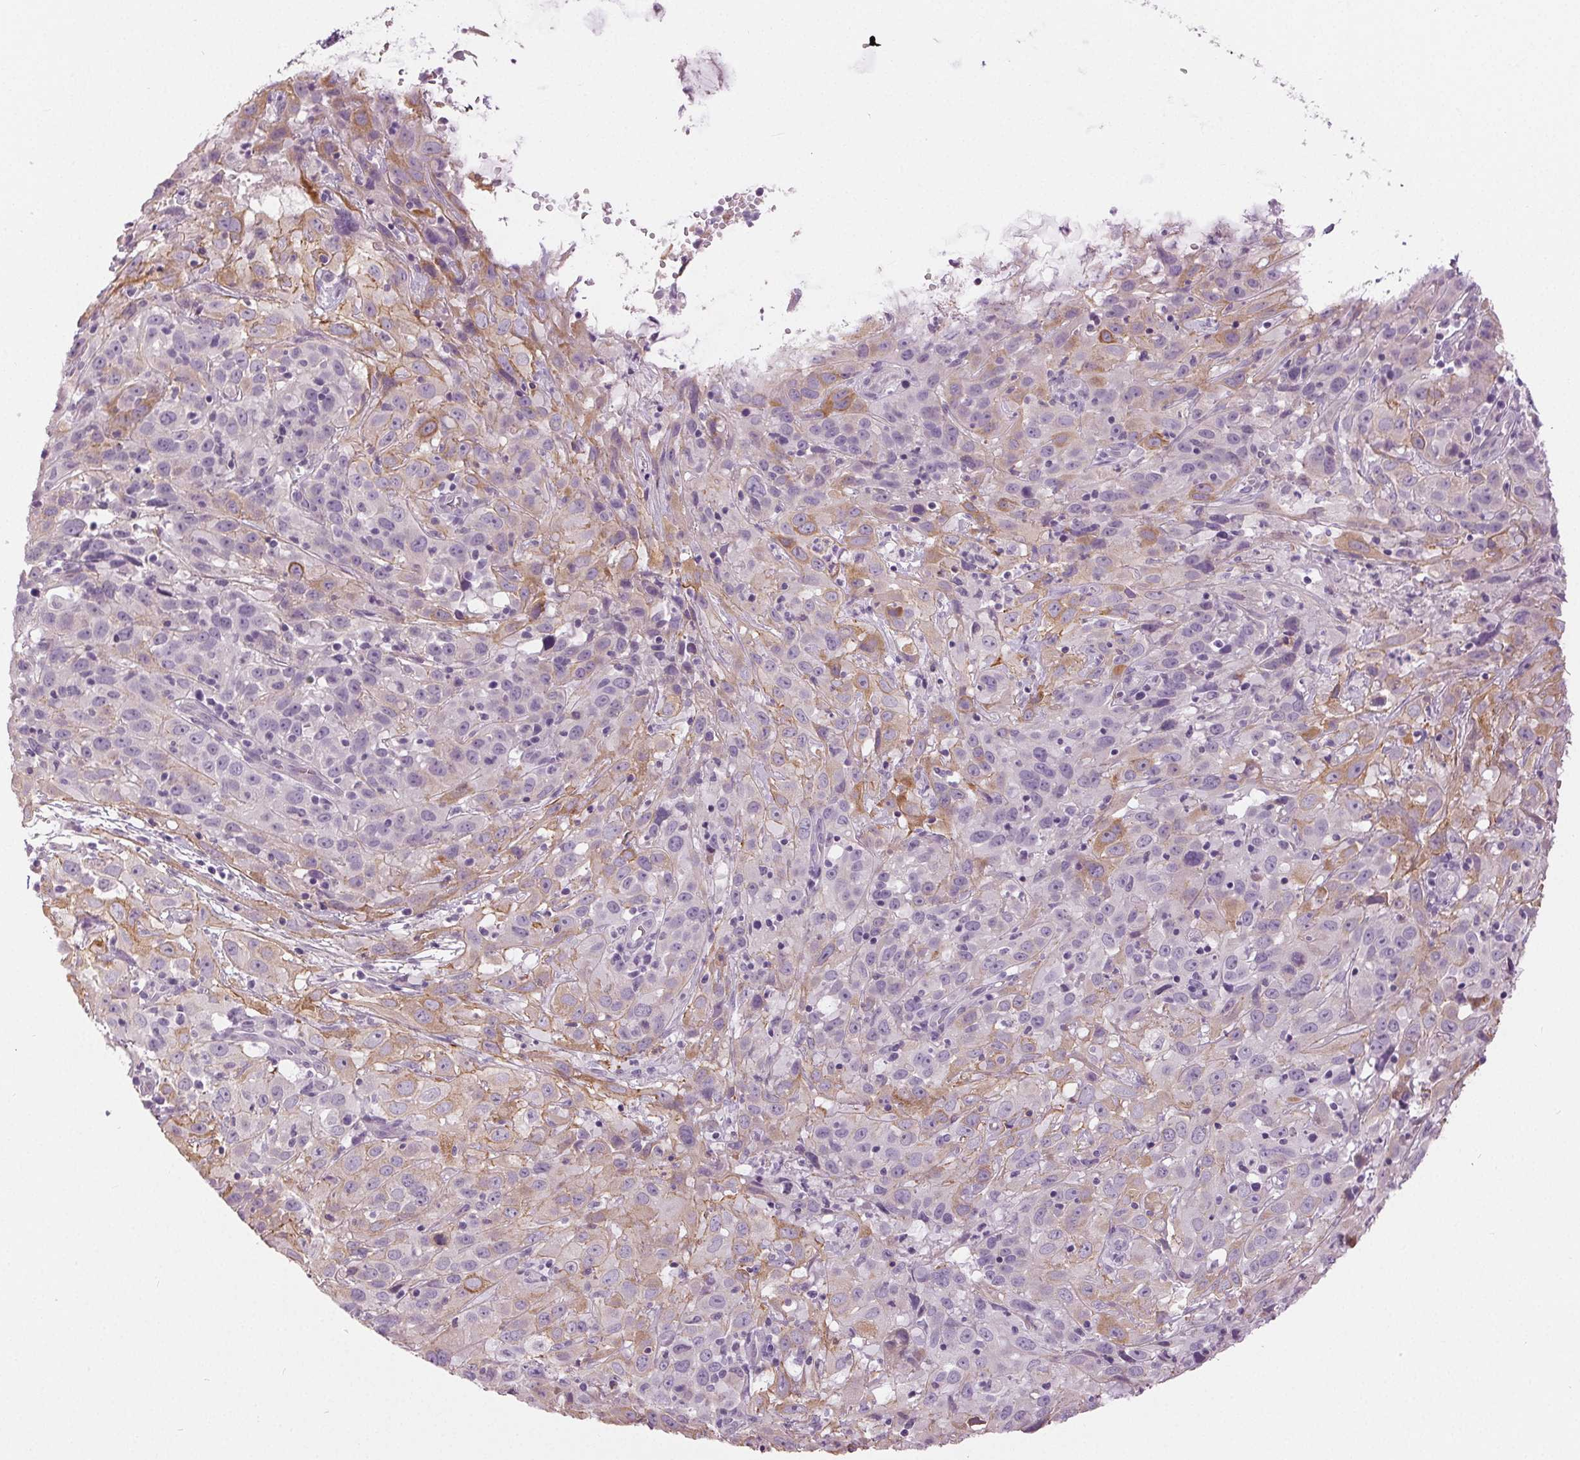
{"staining": {"intensity": "moderate", "quantity": "<25%", "location": "cytoplasmic/membranous"}, "tissue": "cervical cancer", "cell_type": "Tumor cells", "image_type": "cancer", "snomed": [{"axis": "morphology", "description": "Squamous cell carcinoma, NOS"}, {"axis": "topography", "description": "Cervix"}], "caption": "Immunohistochemical staining of cervical cancer reveals moderate cytoplasmic/membranous protein positivity in approximately <25% of tumor cells. Using DAB (brown) and hematoxylin (blue) stains, captured at high magnification using brightfield microscopy.", "gene": "MISP", "patient": {"sex": "female", "age": 32}}